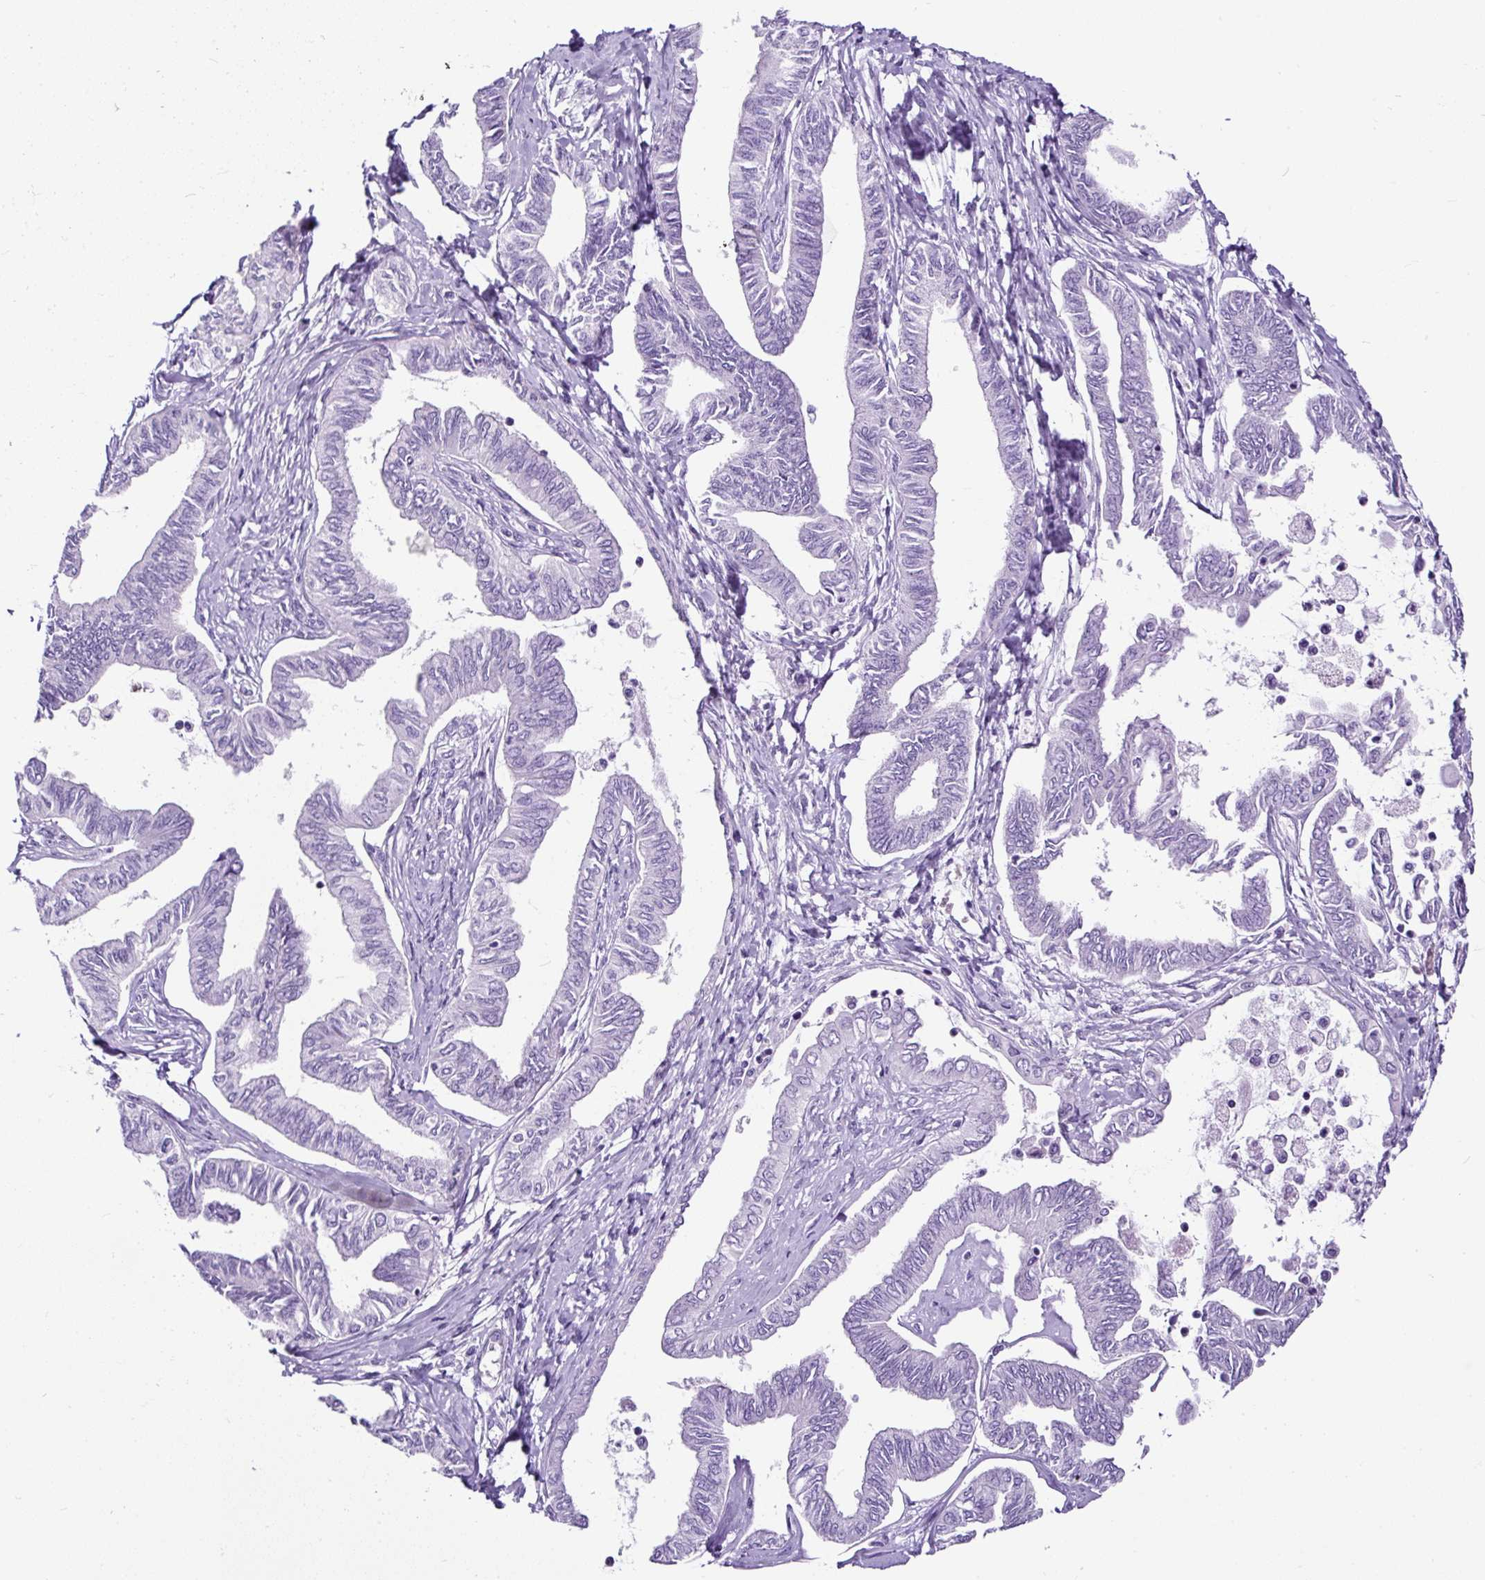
{"staining": {"intensity": "negative", "quantity": "none", "location": "none"}, "tissue": "ovarian cancer", "cell_type": "Tumor cells", "image_type": "cancer", "snomed": [{"axis": "morphology", "description": "Carcinoma, endometroid"}, {"axis": "topography", "description": "Ovary"}], "caption": "Ovarian cancer (endometroid carcinoma) was stained to show a protein in brown. There is no significant staining in tumor cells.", "gene": "STOX2", "patient": {"sex": "female", "age": 70}}